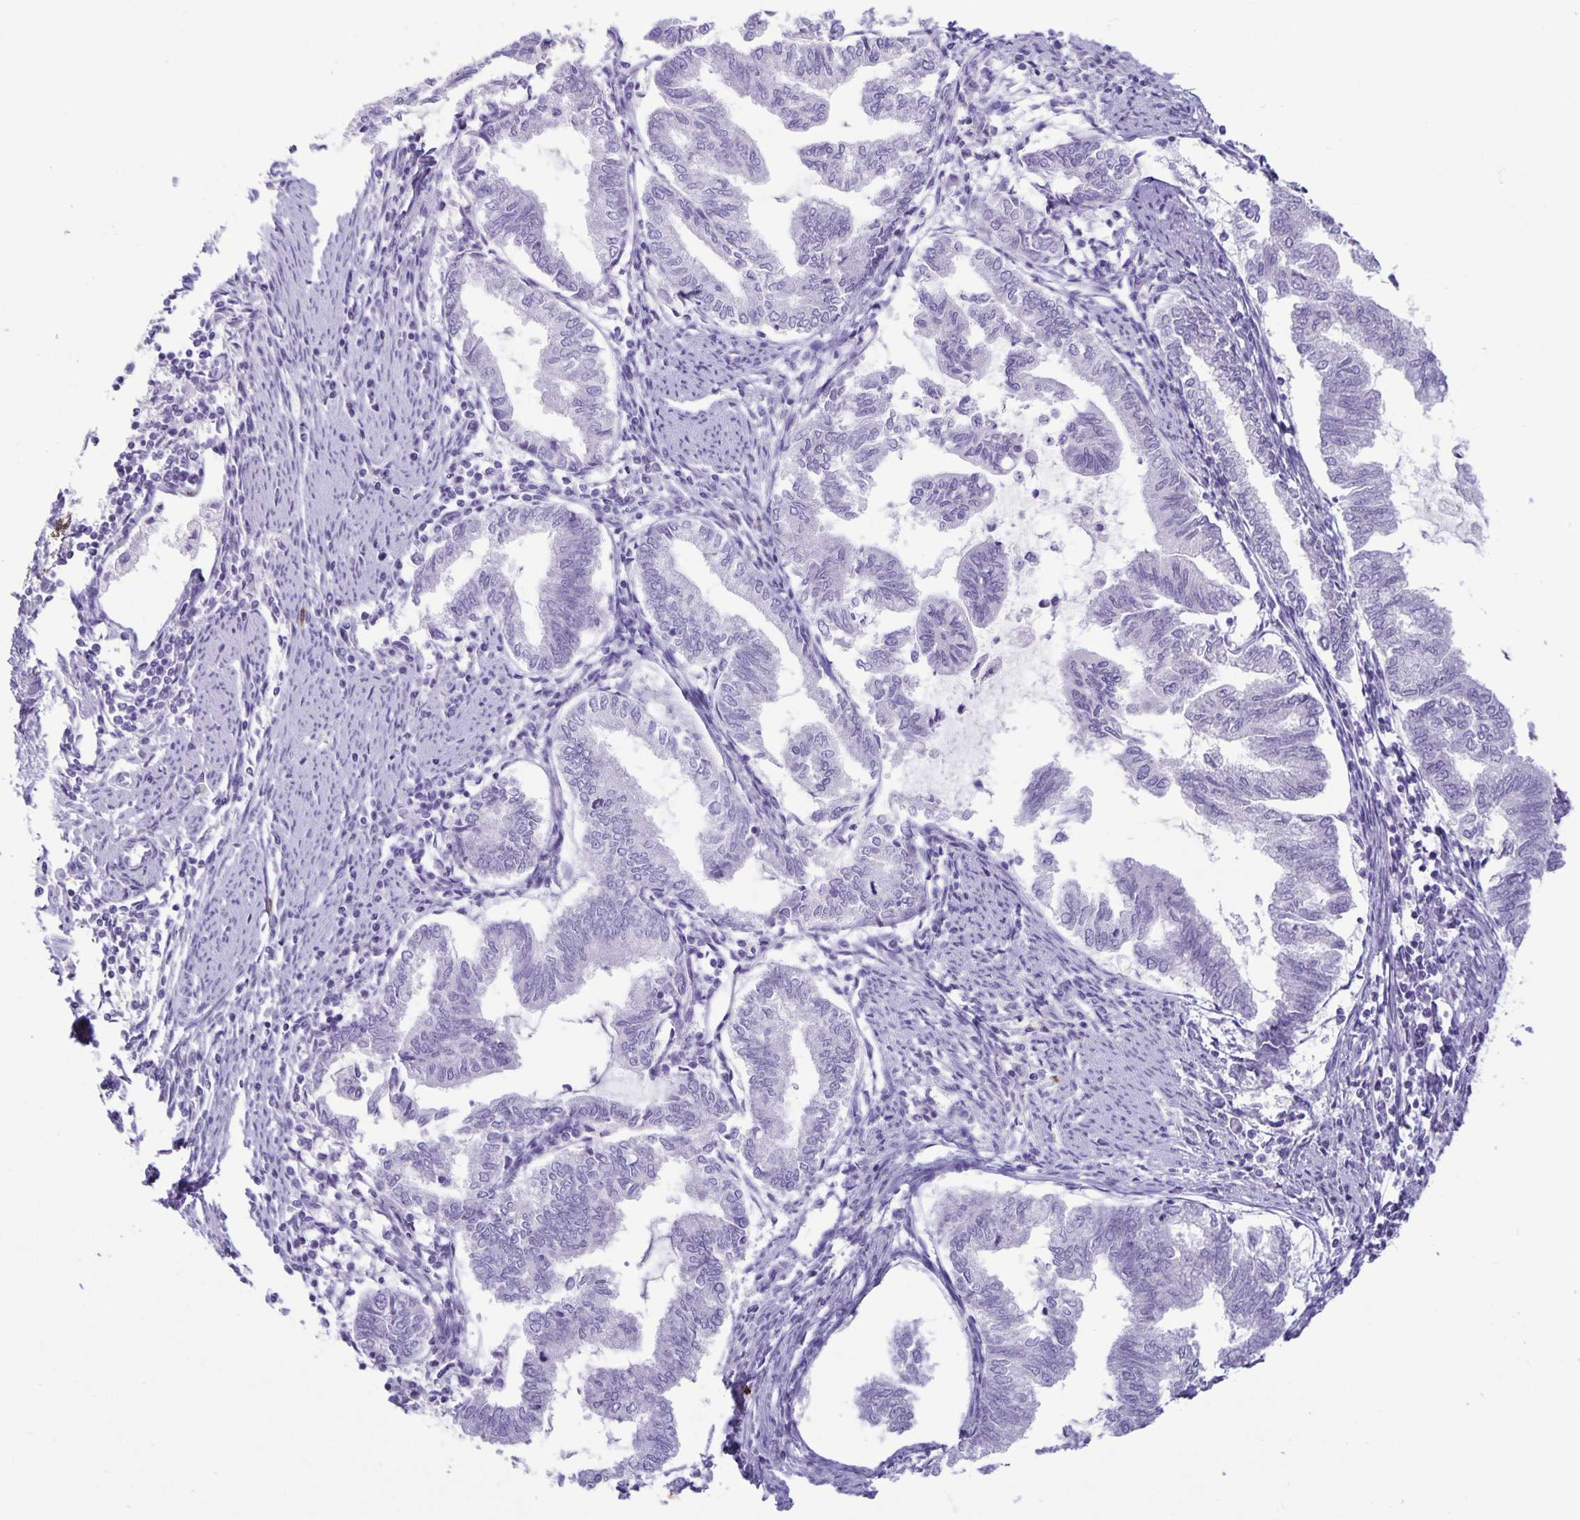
{"staining": {"intensity": "negative", "quantity": "none", "location": "none"}, "tissue": "endometrial cancer", "cell_type": "Tumor cells", "image_type": "cancer", "snomed": [{"axis": "morphology", "description": "Adenocarcinoma, NOS"}, {"axis": "topography", "description": "Endometrium"}], "caption": "This is a image of immunohistochemistry (IHC) staining of adenocarcinoma (endometrial), which shows no positivity in tumor cells.", "gene": "IBTK", "patient": {"sex": "female", "age": 79}}